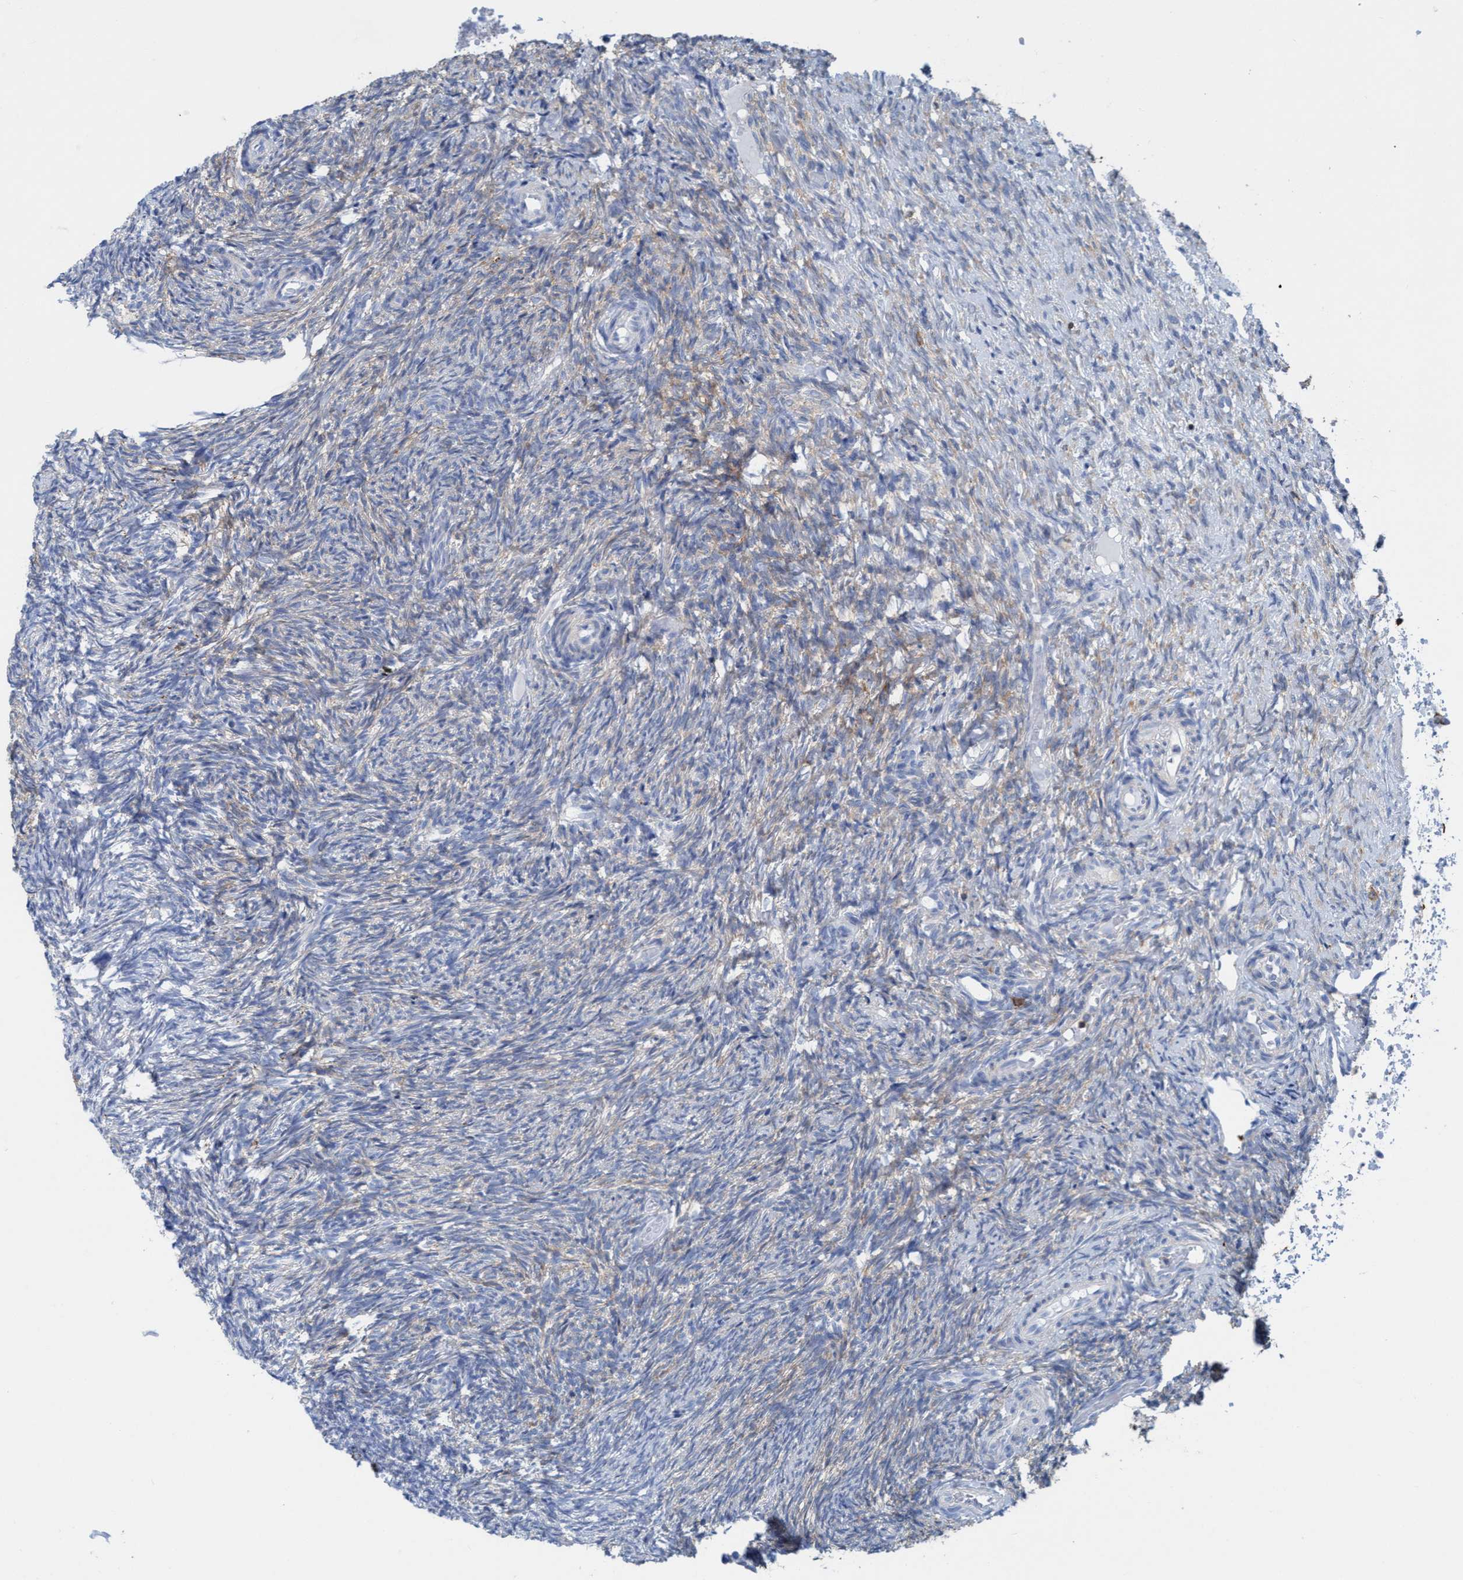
{"staining": {"intensity": "strong", "quantity": ">75%", "location": "cytoplasmic/membranous"}, "tissue": "ovary", "cell_type": "Follicle cells", "image_type": "normal", "snomed": [{"axis": "morphology", "description": "Normal tissue, NOS"}, {"axis": "topography", "description": "Ovary"}], "caption": "Strong cytoplasmic/membranous expression for a protein is present in approximately >75% of follicle cells of normal ovary using immunohistochemistry.", "gene": "EZR", "patient": {"sex": "female", "age": 41}}